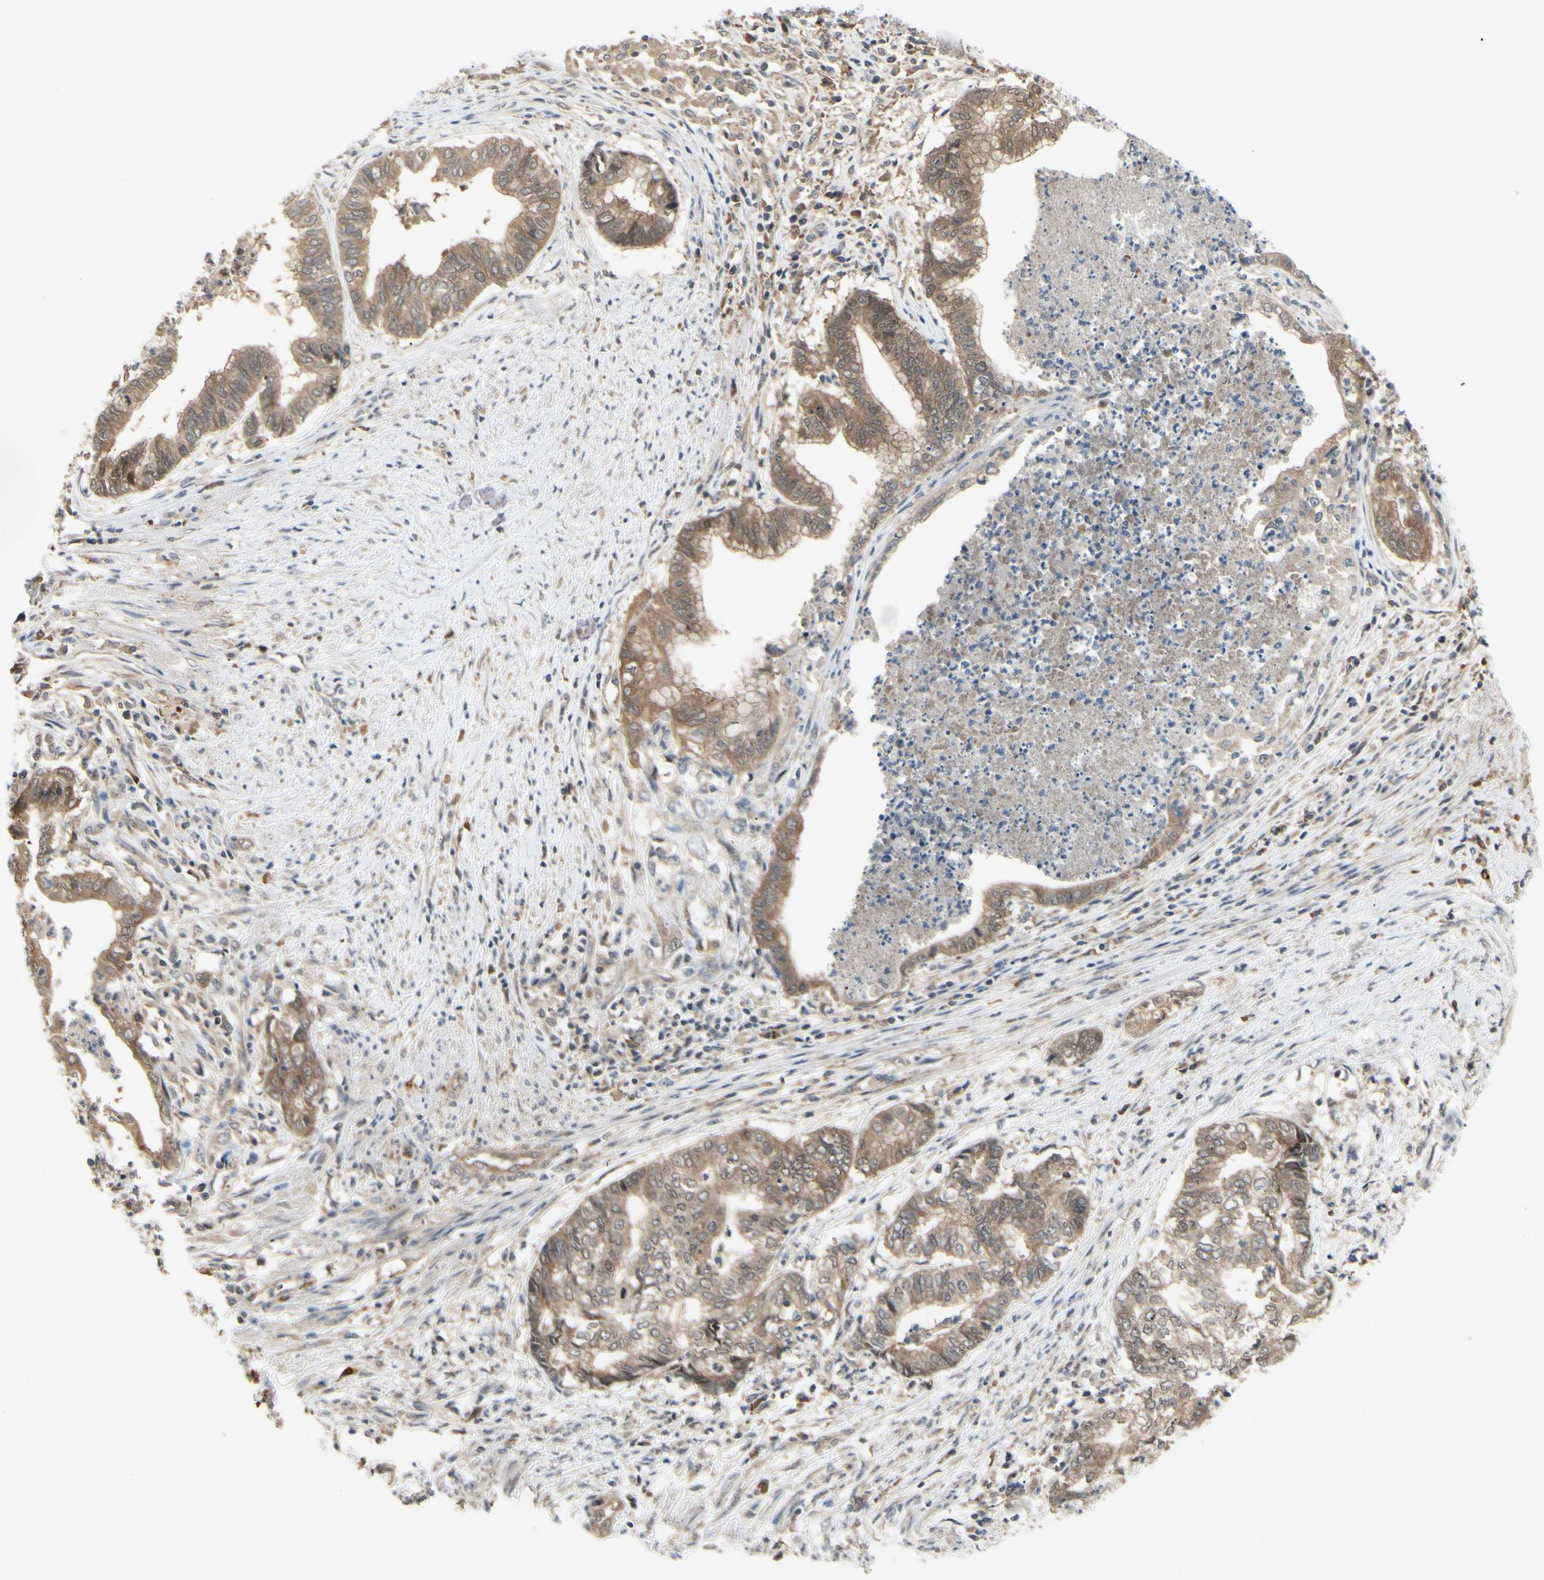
{"staining": {"intensity": "moderate", "quantity": ">75%", "location": "cytoplasmic/membranous"}, "tissue": "endometrial cancer", "cell_type": "Tumor cells", "image_type": "cancer", "snomed": [{"axis": "morphology", "description": "Necrosis, NOS"}, {"axis": "morphology", "description": "Adenocarcinoma, NOS"}, {"axis": "topography", "description": "Endometrium"}], "caption": "Brown immunohistochemical staining in human endometrial adenocarcinoma reveals moderate cytoplasmic/membranous expression in about >75% of tumor cells.", "gene": "RNF14", "patient": {"sex": "female", "age": 79}}